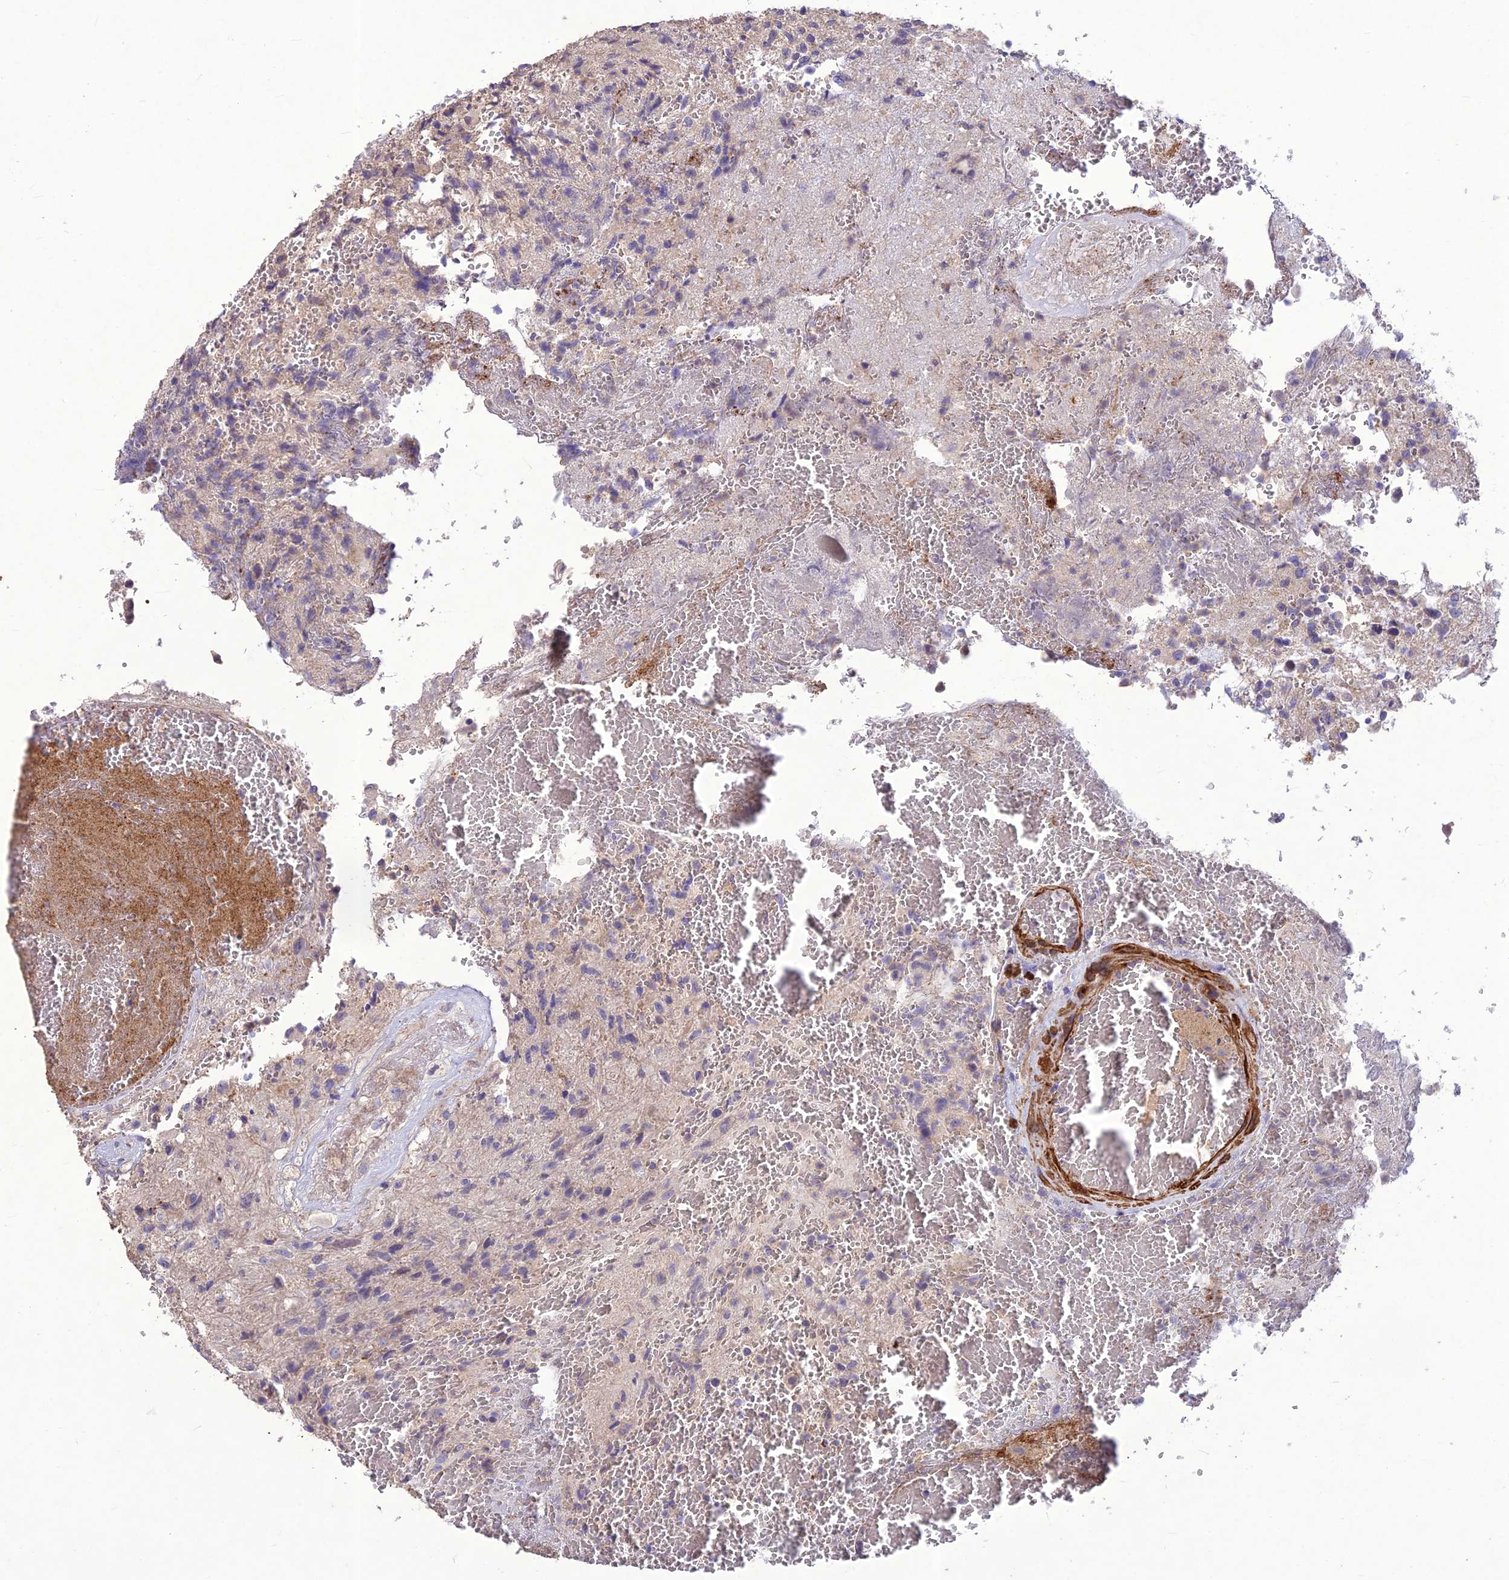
{"staining": {"intensity": "negative", "quantity": "none", "location": "none"}, "tissue": "glioma", "cell_type": "Tumor cells", "image_type": "cancer", "snomed": [{"axis": "morphology", "description": "Glioma, malignant, High grade"}, {"axis": "topography", "description": "Brain"}], "caption": "Micrograph shows no protein positivity in tumor cells of glioma tissue.", "gene": "CLUH", "patient": {"sex": "male", "age": 56}}